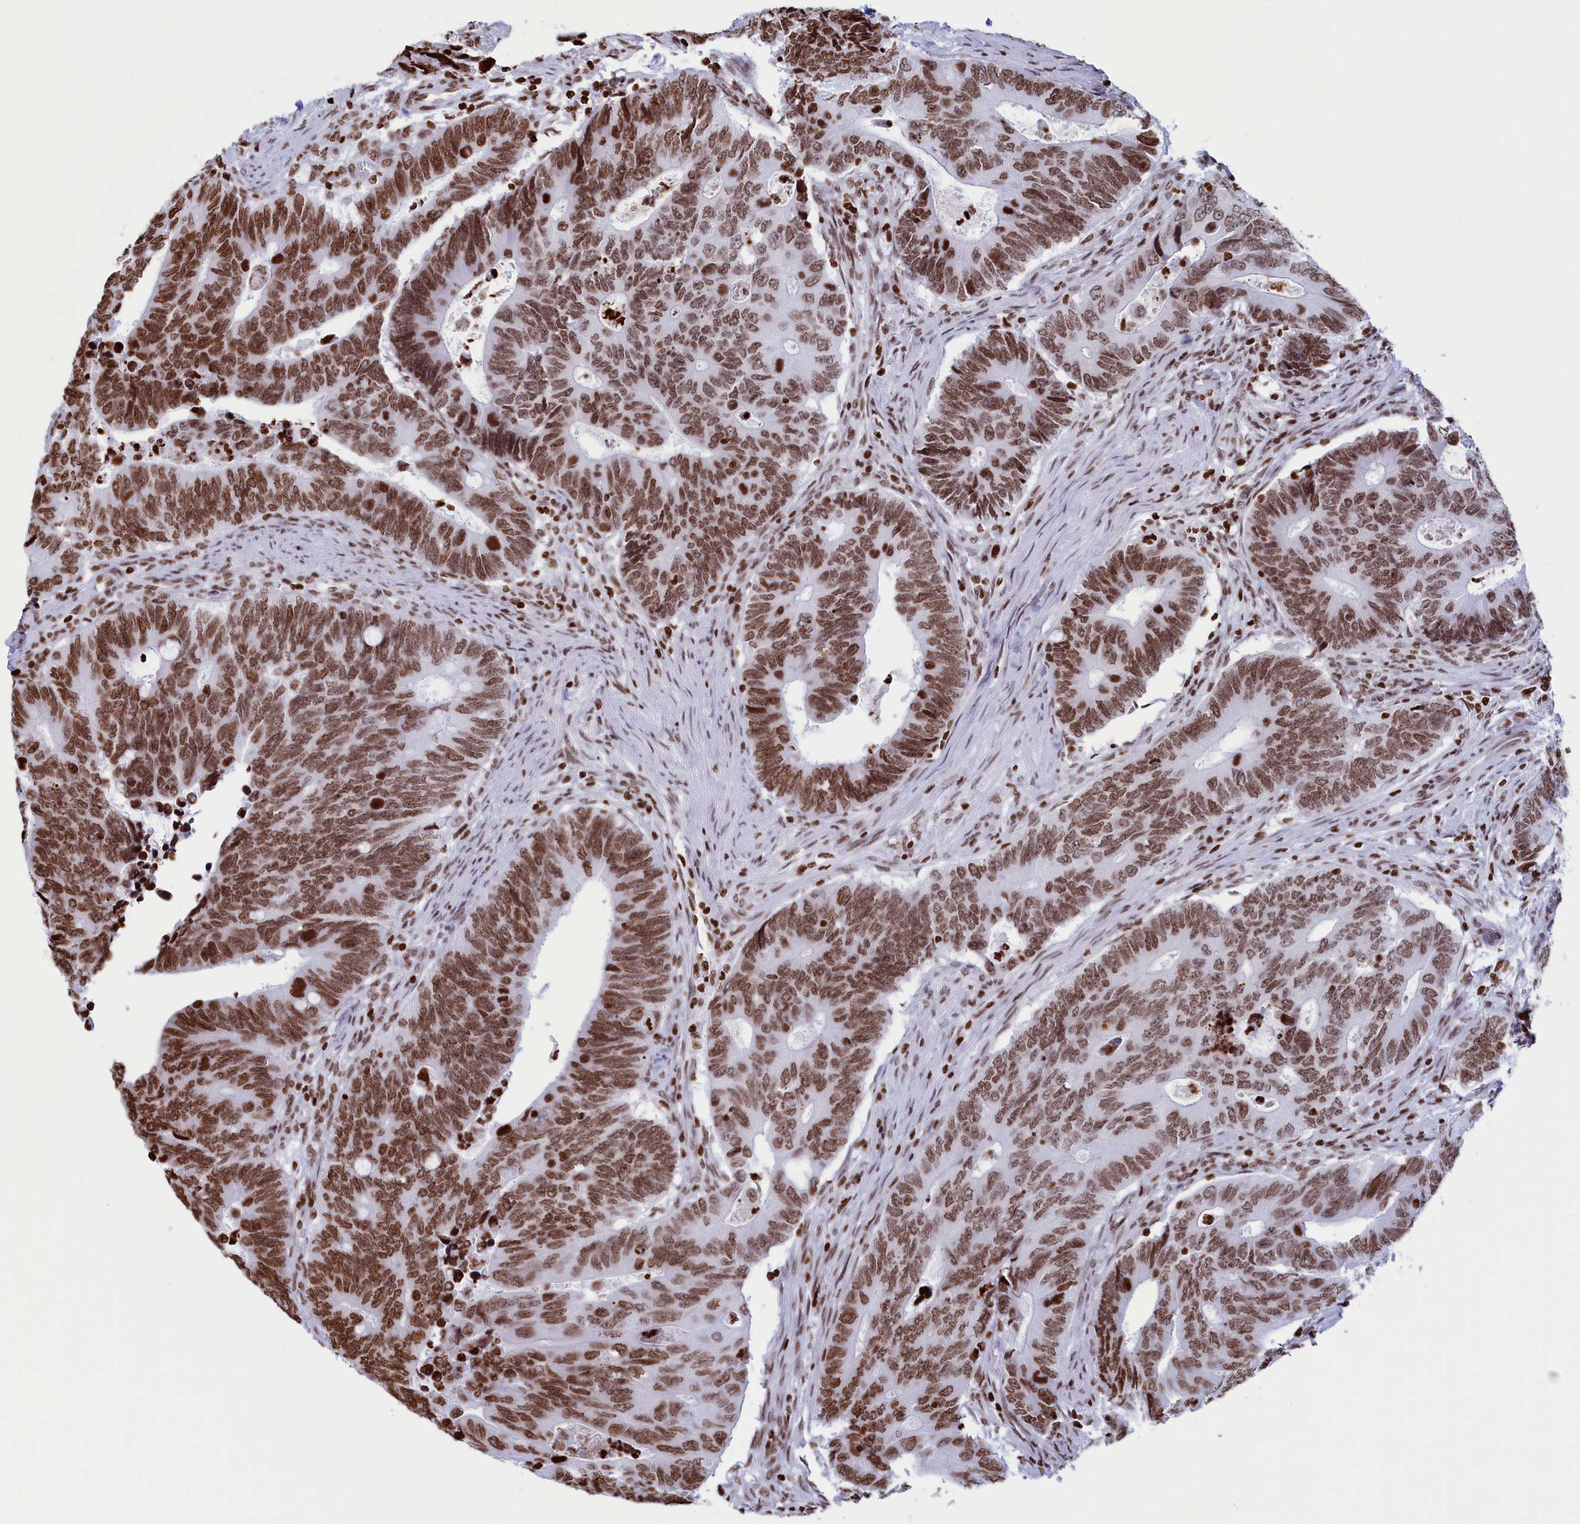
{"staining": {"intensity": "moderate", "quantity": ">75%", "location": "nuclear"}, "tissue": "colorectal cancer", "cell_type": "Tumor cells", "image_type": "cancer", "snomed": [{"axis": "morphology", "description": "Adenocarcinoma, NOS"}, {"axis": "topography", "description": "Colon"}], "caption": "A micrograph of human adenocarcinoma (colorectal) stained for a protein exhibits moderate nuclear brown staining in tumor cells. (brown staining indicates protein expression, while blue staining denotes nuclei).", "gene": "APOBEC3A", "patient": {"sex": "male", "age": 87}}